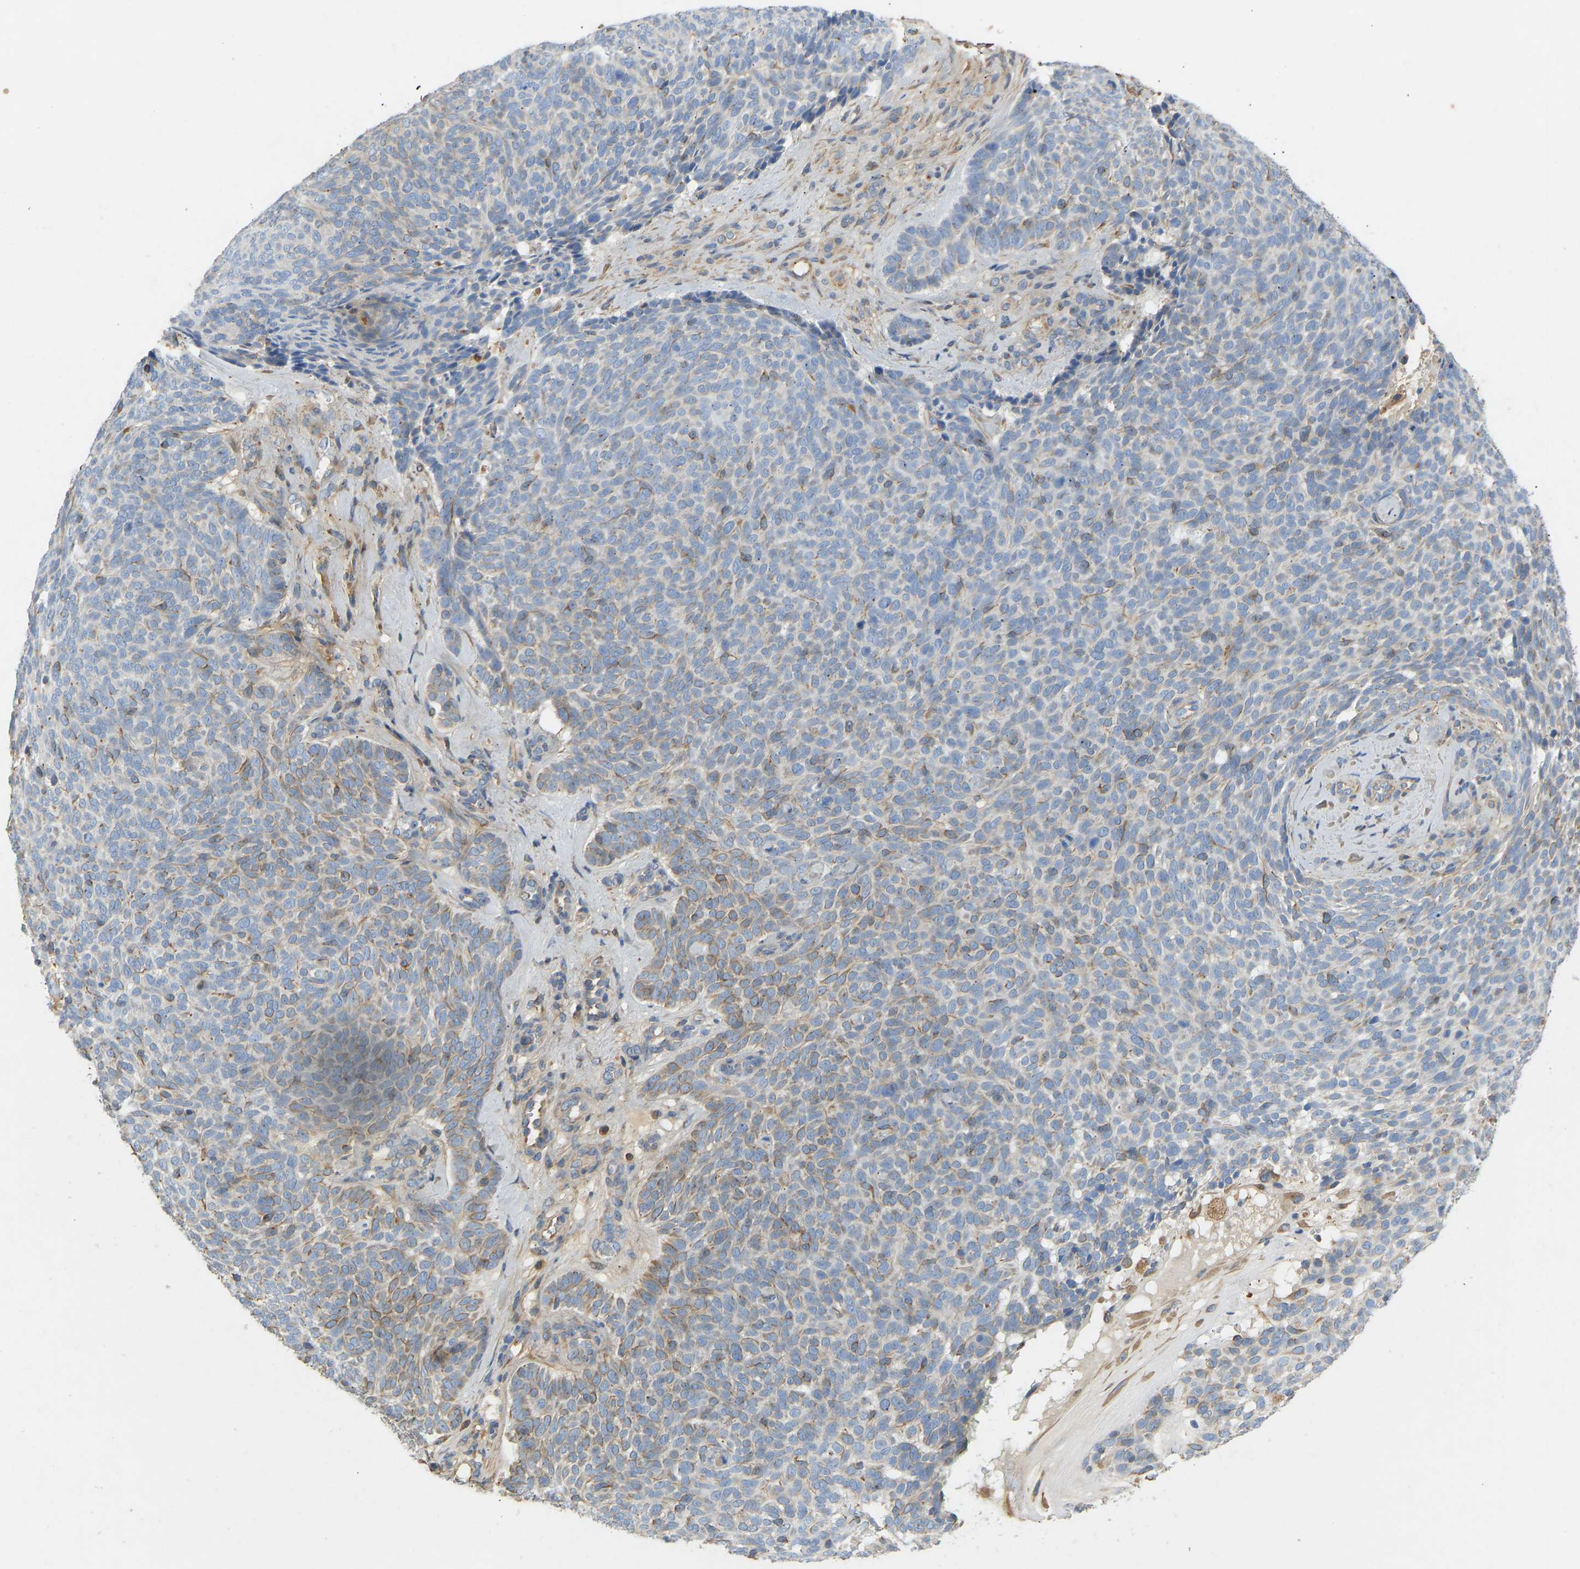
{"staining": {"intensity": "moderate", "quantity": "25%-75%", "location": "cytoplasmic/membranous"}, "tissue": "skin cancer", "cell_type": "Tumor cells", "image_type": "cancer", "snomed": [{"axis": "morphology", "description": "Basal cell carcinoma"}, {"axis": "topography", "description": "Skin"}], "caption": "The histopathology image shows immunohistochemical staining of basal cell carcinoma (skin). There is moderate cytoplasmic/membranous staining is appreciated in about 25%-75% of tumor cells.", "gene": "TECTA", "patient": {"sex": "male", "age": 61}}